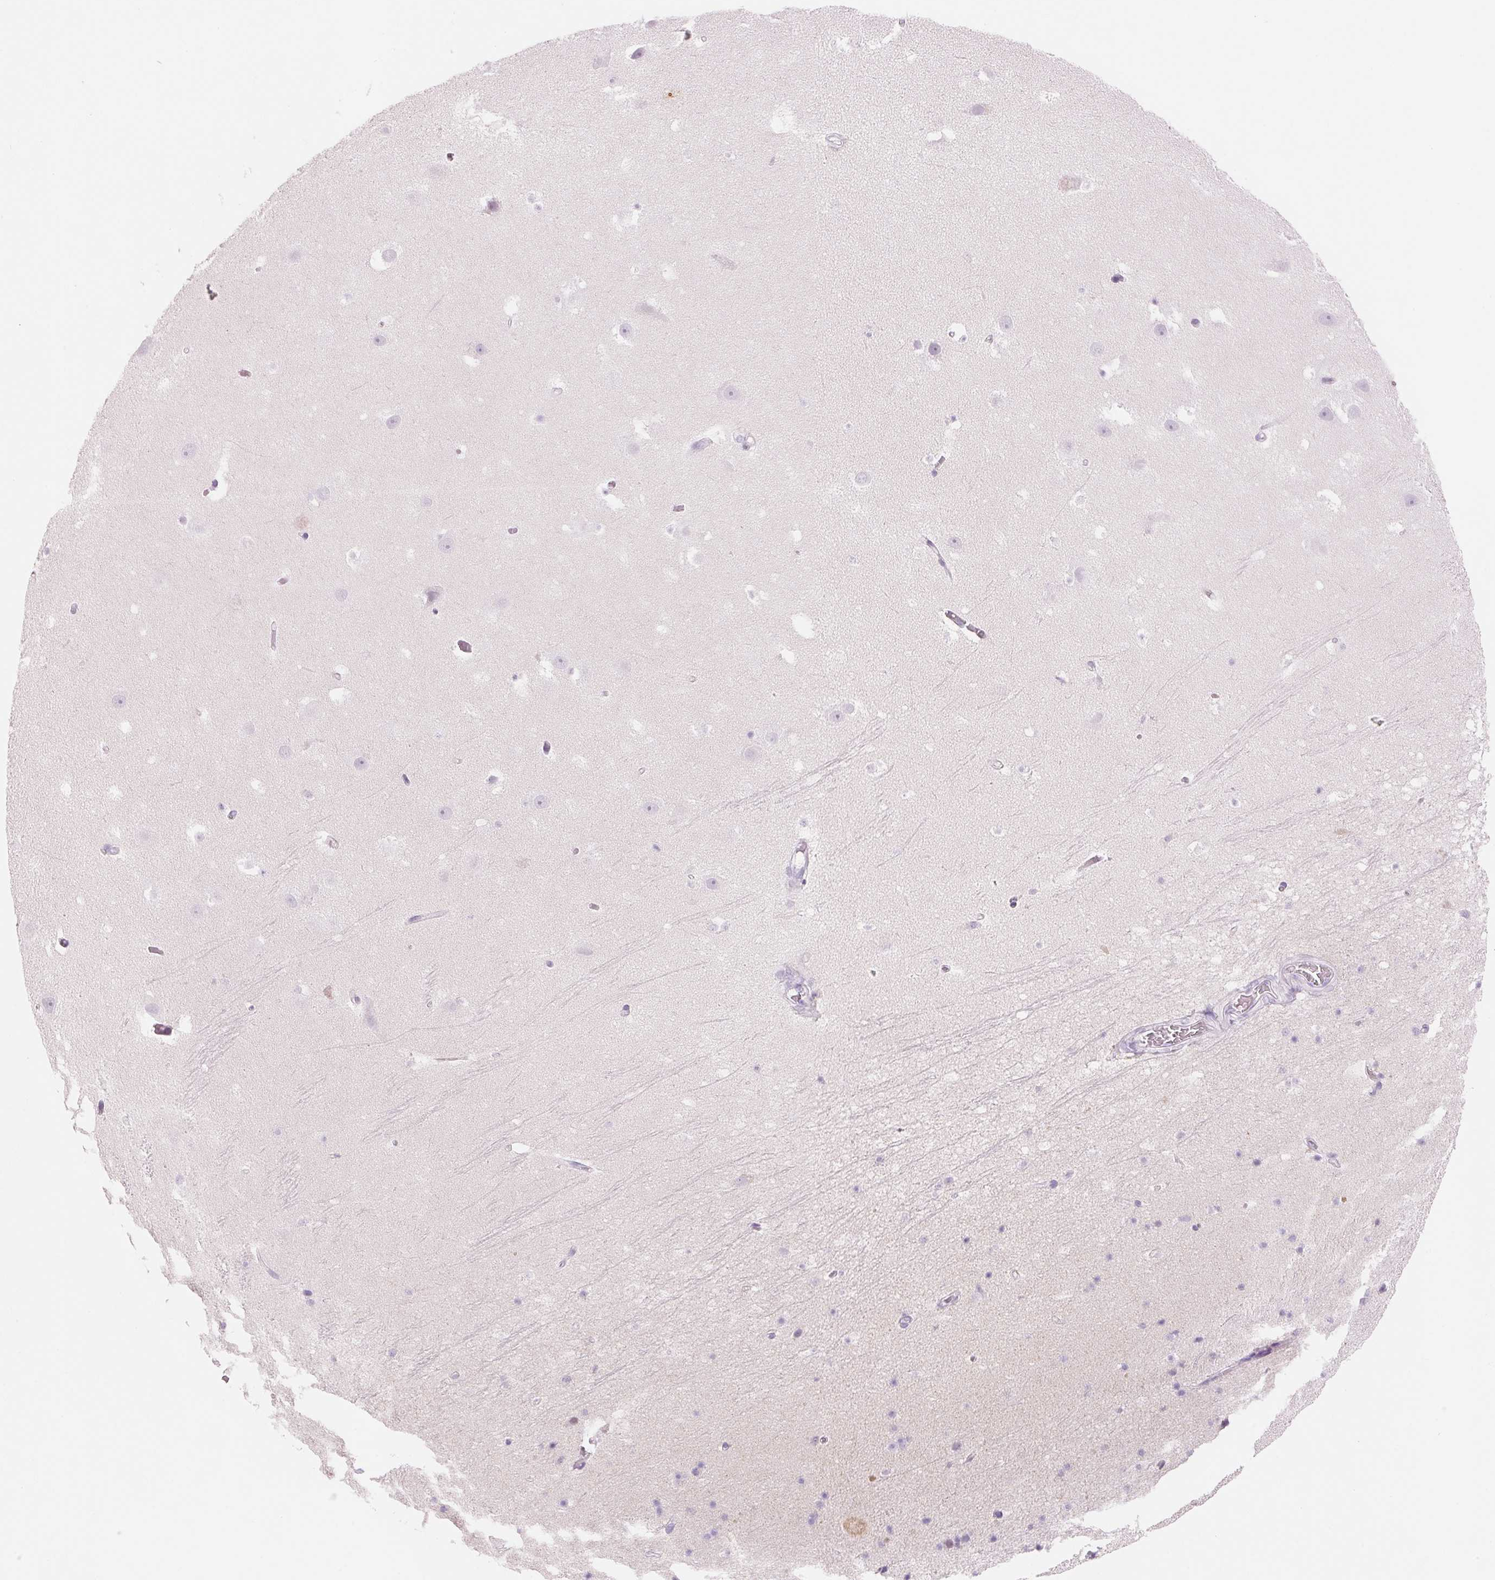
{"staining": {"intensity": "negative", "quantity": "none", "location": "none"}, "tissue": "hippocampus", "cell_type": "Glial cells", "image_type": "normal", "snomed": [{"axis": "morphology", "description": "Normal tissue, NOS"}, {"axis": "topography", "description": "Hippocampus"}], "caption": "Immunohistochemistry (IHC) photomicrograph of normal hippocampus: human hippocampus stained with DAB shows no significant protein staining in glial cells. Nuclei are stained in blue.", "gene": "CYP11B1", "patient": {"sex": "male", "age": 26}}